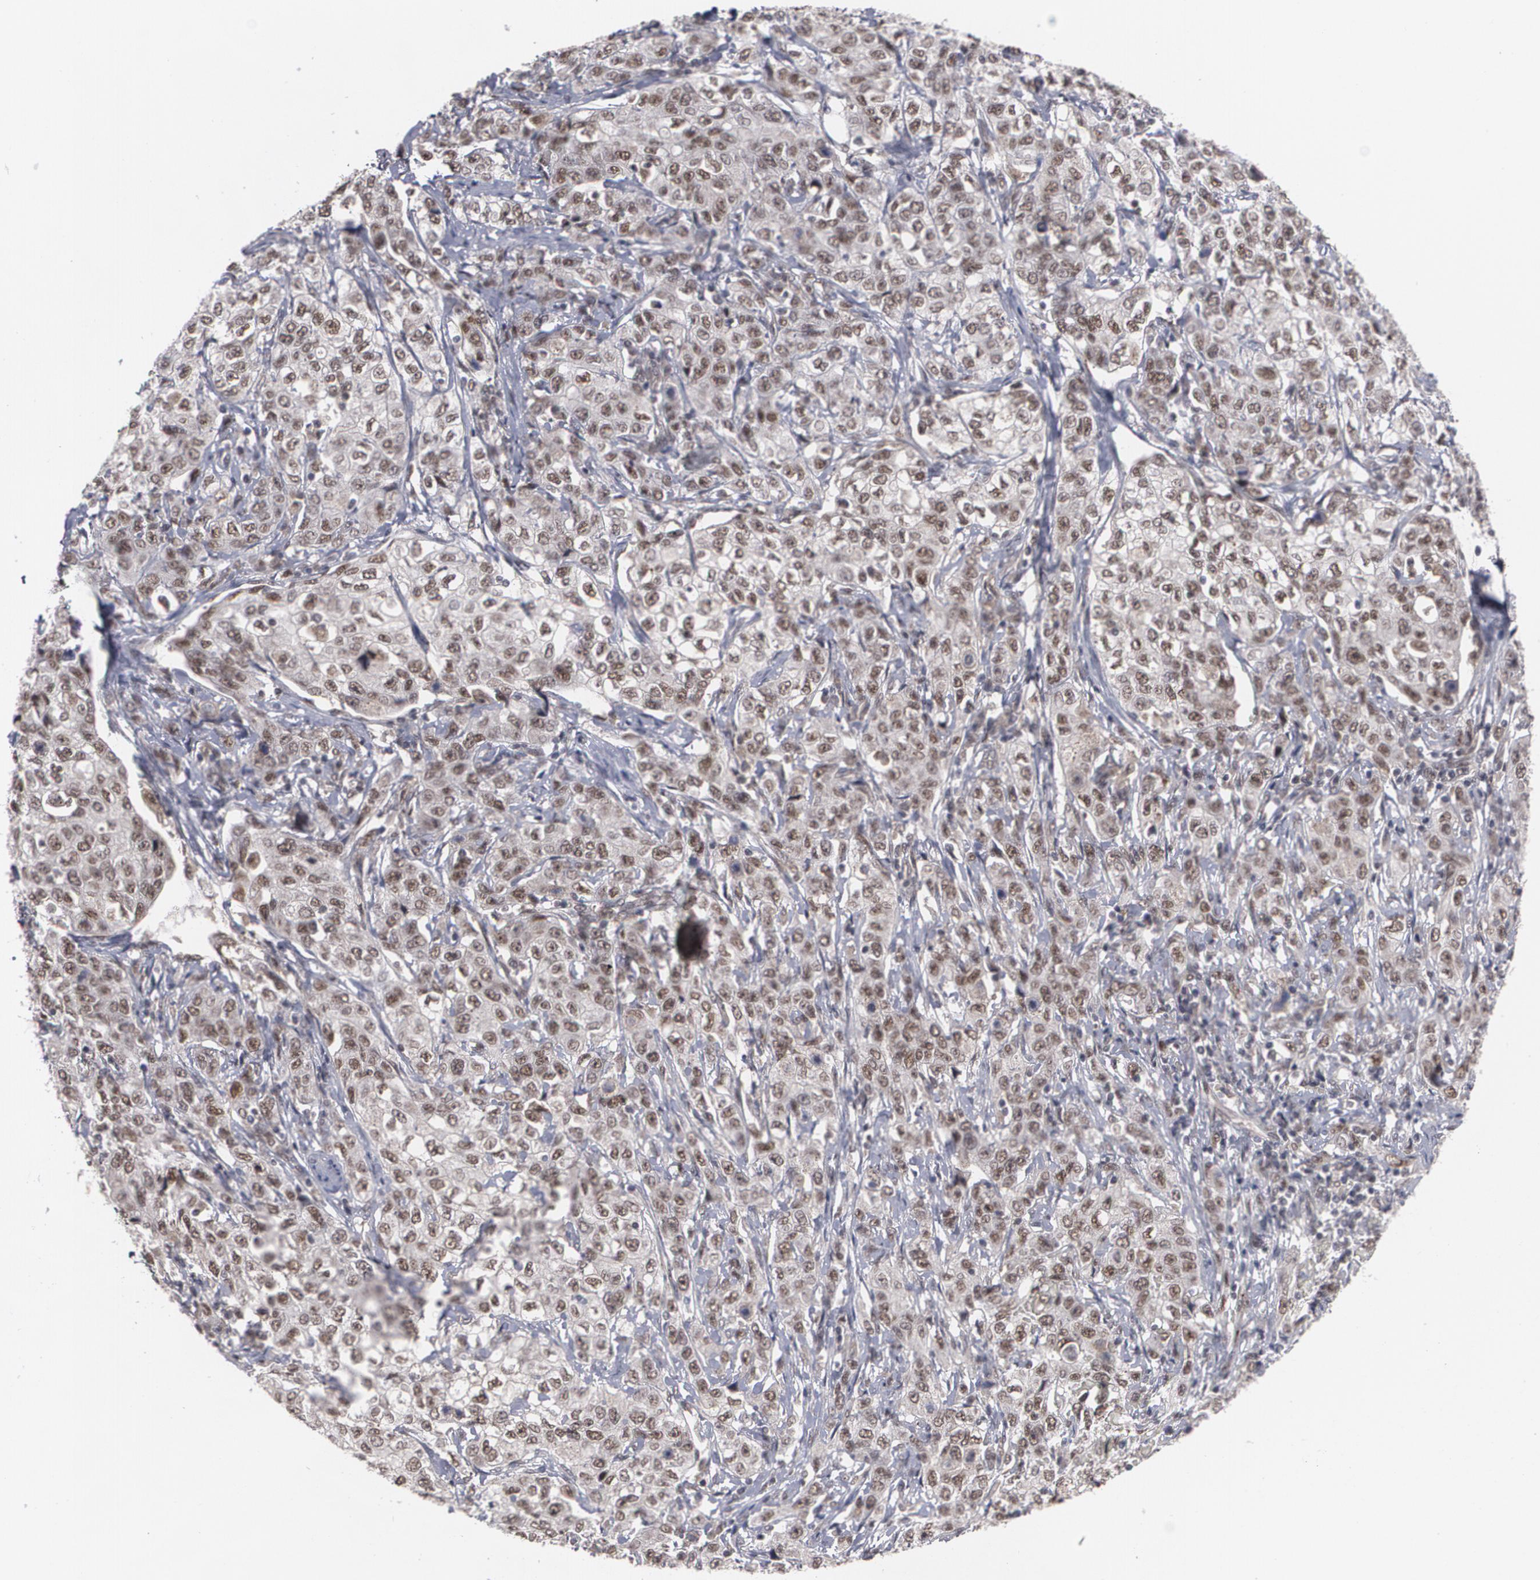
{"staining": {"intensity": "moderate", "quantity": ">75%", "location": "nuclear"}, "tissue": "stomach cancer", "cell_type": "Tumor cells", "image_type": "cancer", "snomed": [{"axis": "morphology", "description": "Adenocarcinoma, NOS"}, {"axis": "topography", "description": "Stomach"}], "caption": "The histopathology image displays immunohistochemical staining of stomach cancer (adenocarcinoma). There is moderate nuclear expression is appreciated in about >75% of tumor cells. The protein is stained brown, and the nuclei are stained in blue (DAB (3,3'-diaminobenzidine) IHC with brightfield microscopy, high magnification).", "gene": "INTS6", "patient": {"sex": "male", "age": 48}}